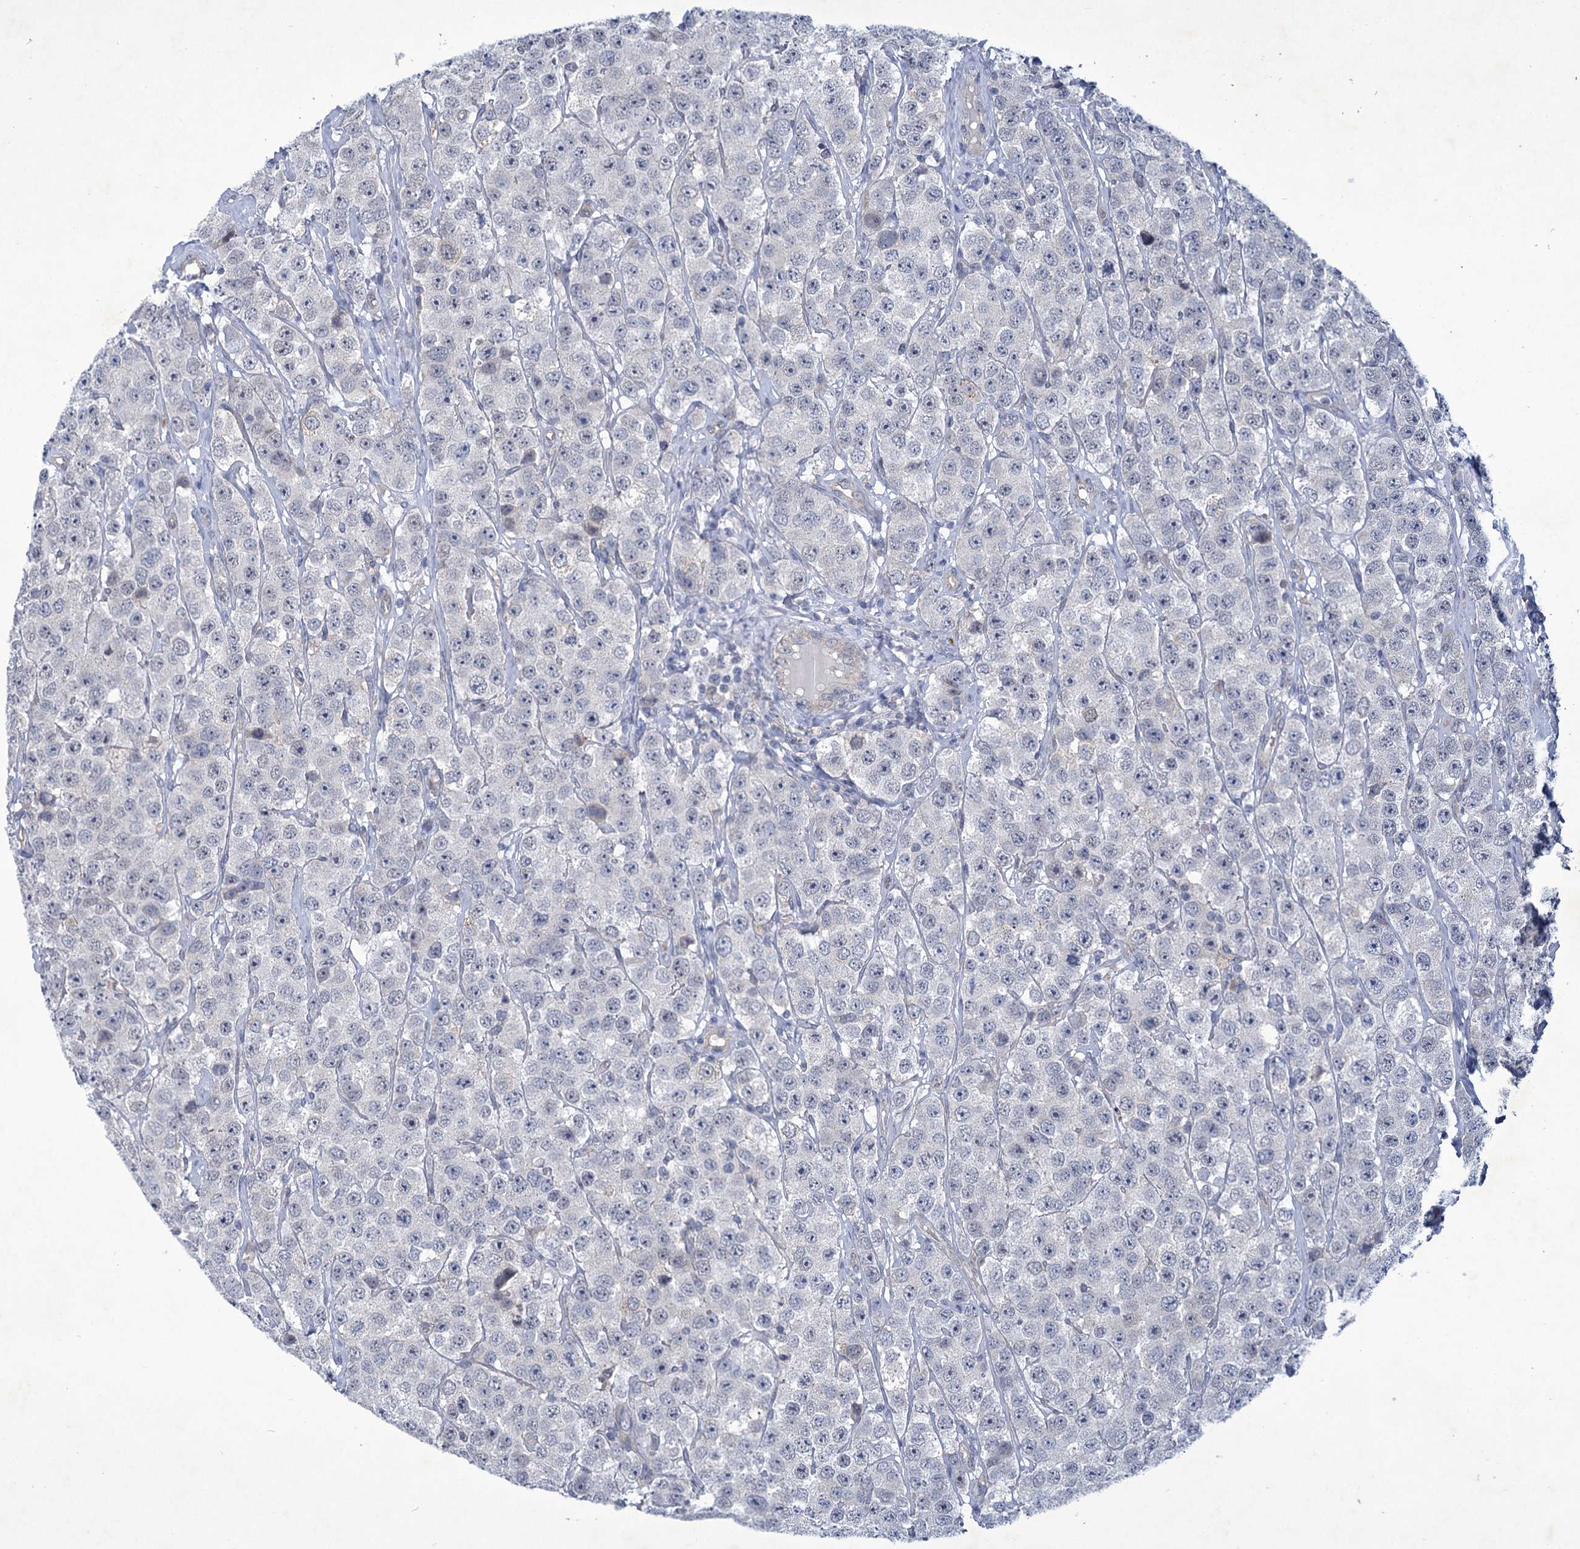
{"staining": {"intensity": "negative", "quantity": "none", "location": "none"}, "tissue": "testis cancer", "cell_type": "Tumor cells", "image_type": "cancer", "snomed": [{"axis": "morphology", "description": "Seminoma, NOS"}, {"axis": "topography", "description": "Testis"}], "caption": "Testis cancer (seminoma) stained for a protein using IHC demonstrates no positivity tumor cells.", "gene": "MBLAC2", "patient": {"sex": "male", "age": 28}}